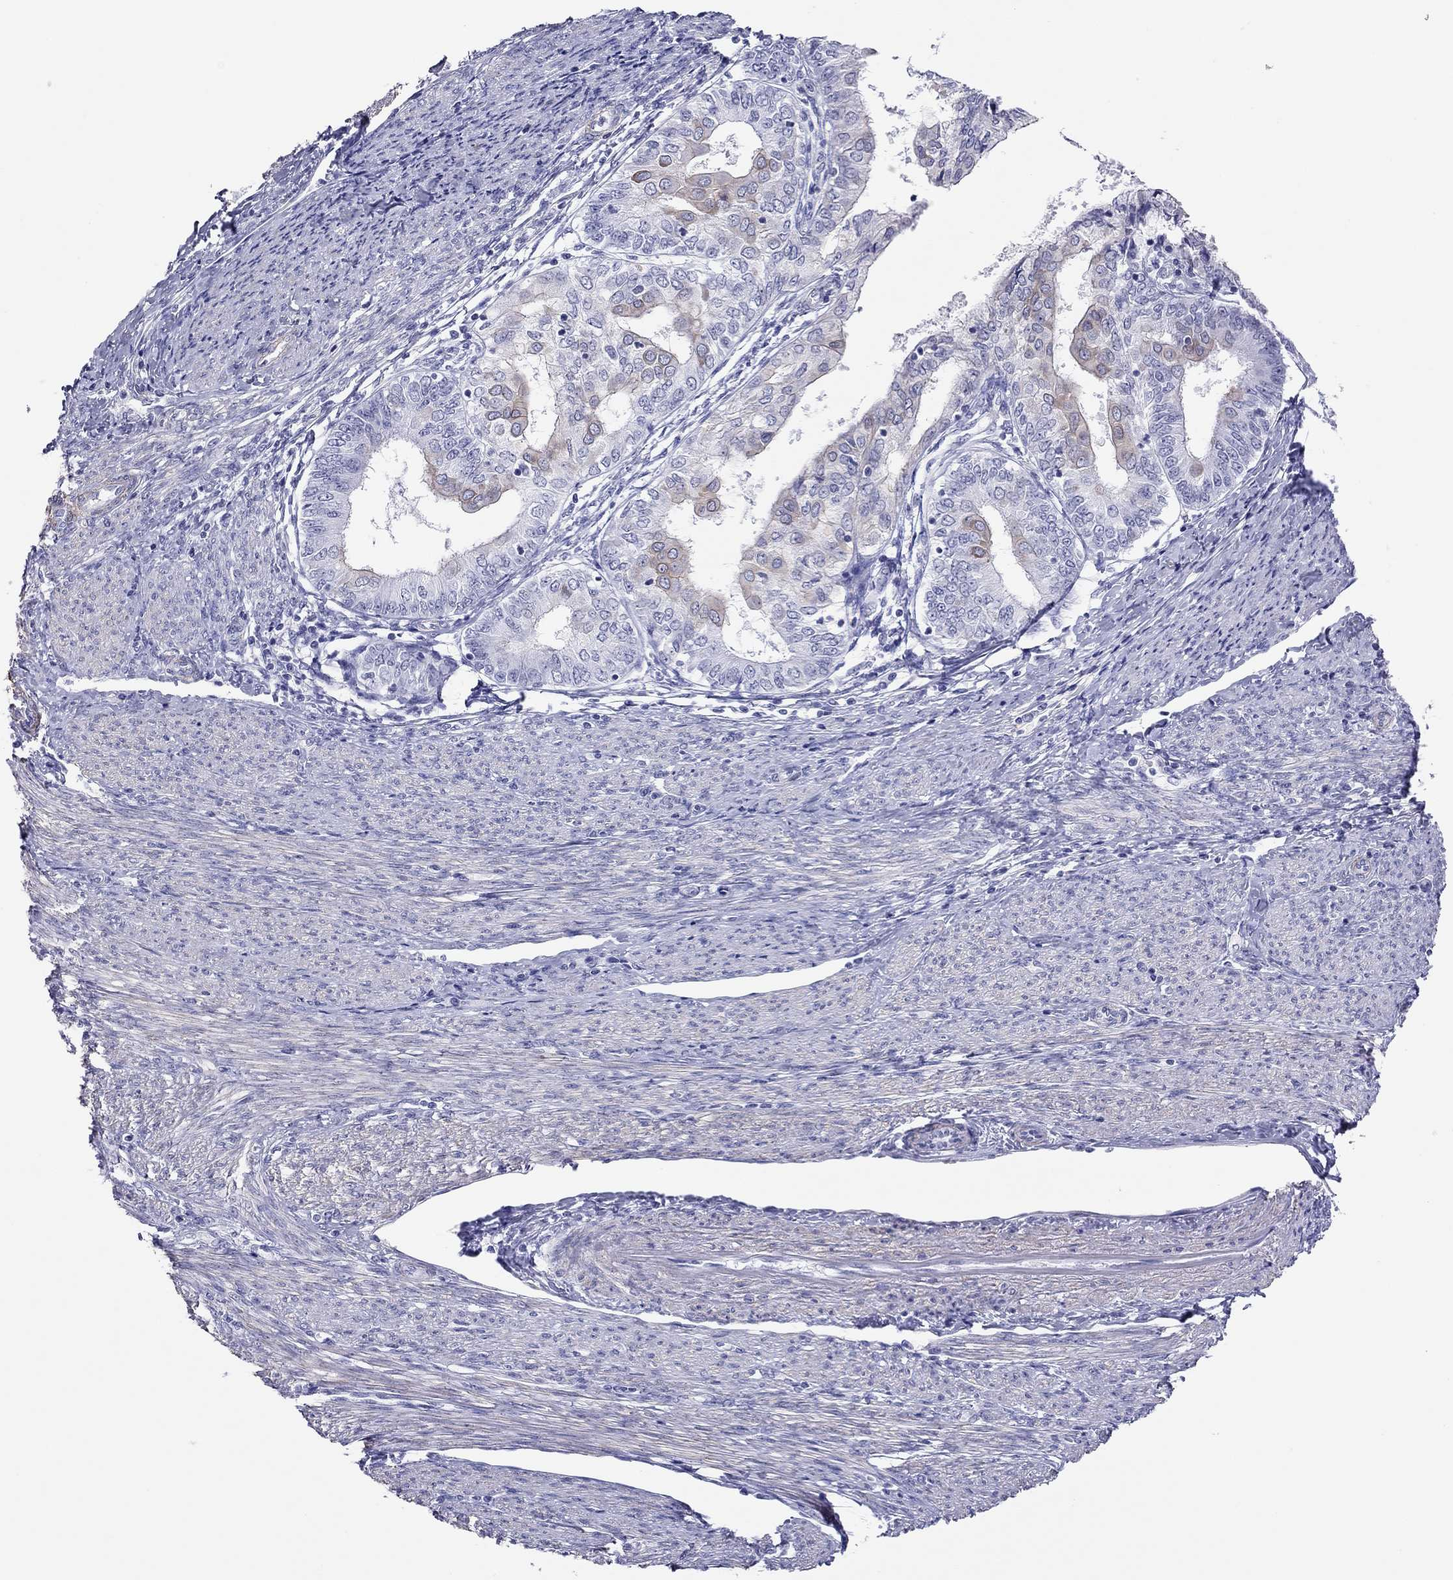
{"staining": {"intensity": "weak", "quantity": "<25%", "location": "cytoplasmic/membranous"}, "tissue": "endometrial cancer", "cell_type": "Tumor cells", "image_type": "cancer", "snomed": [{"axis": "morphology", "description": "Adenocarcinoma, NOS"}, {"axis": "topography", "description": "Endometrium"}], "caption": "The micrograph demonstrates no significant staining in tumor cells of endometrial cancer (adenocarcinoma).", "gene": "MYMX", "patient": {"sex": "female", "age": 68}}